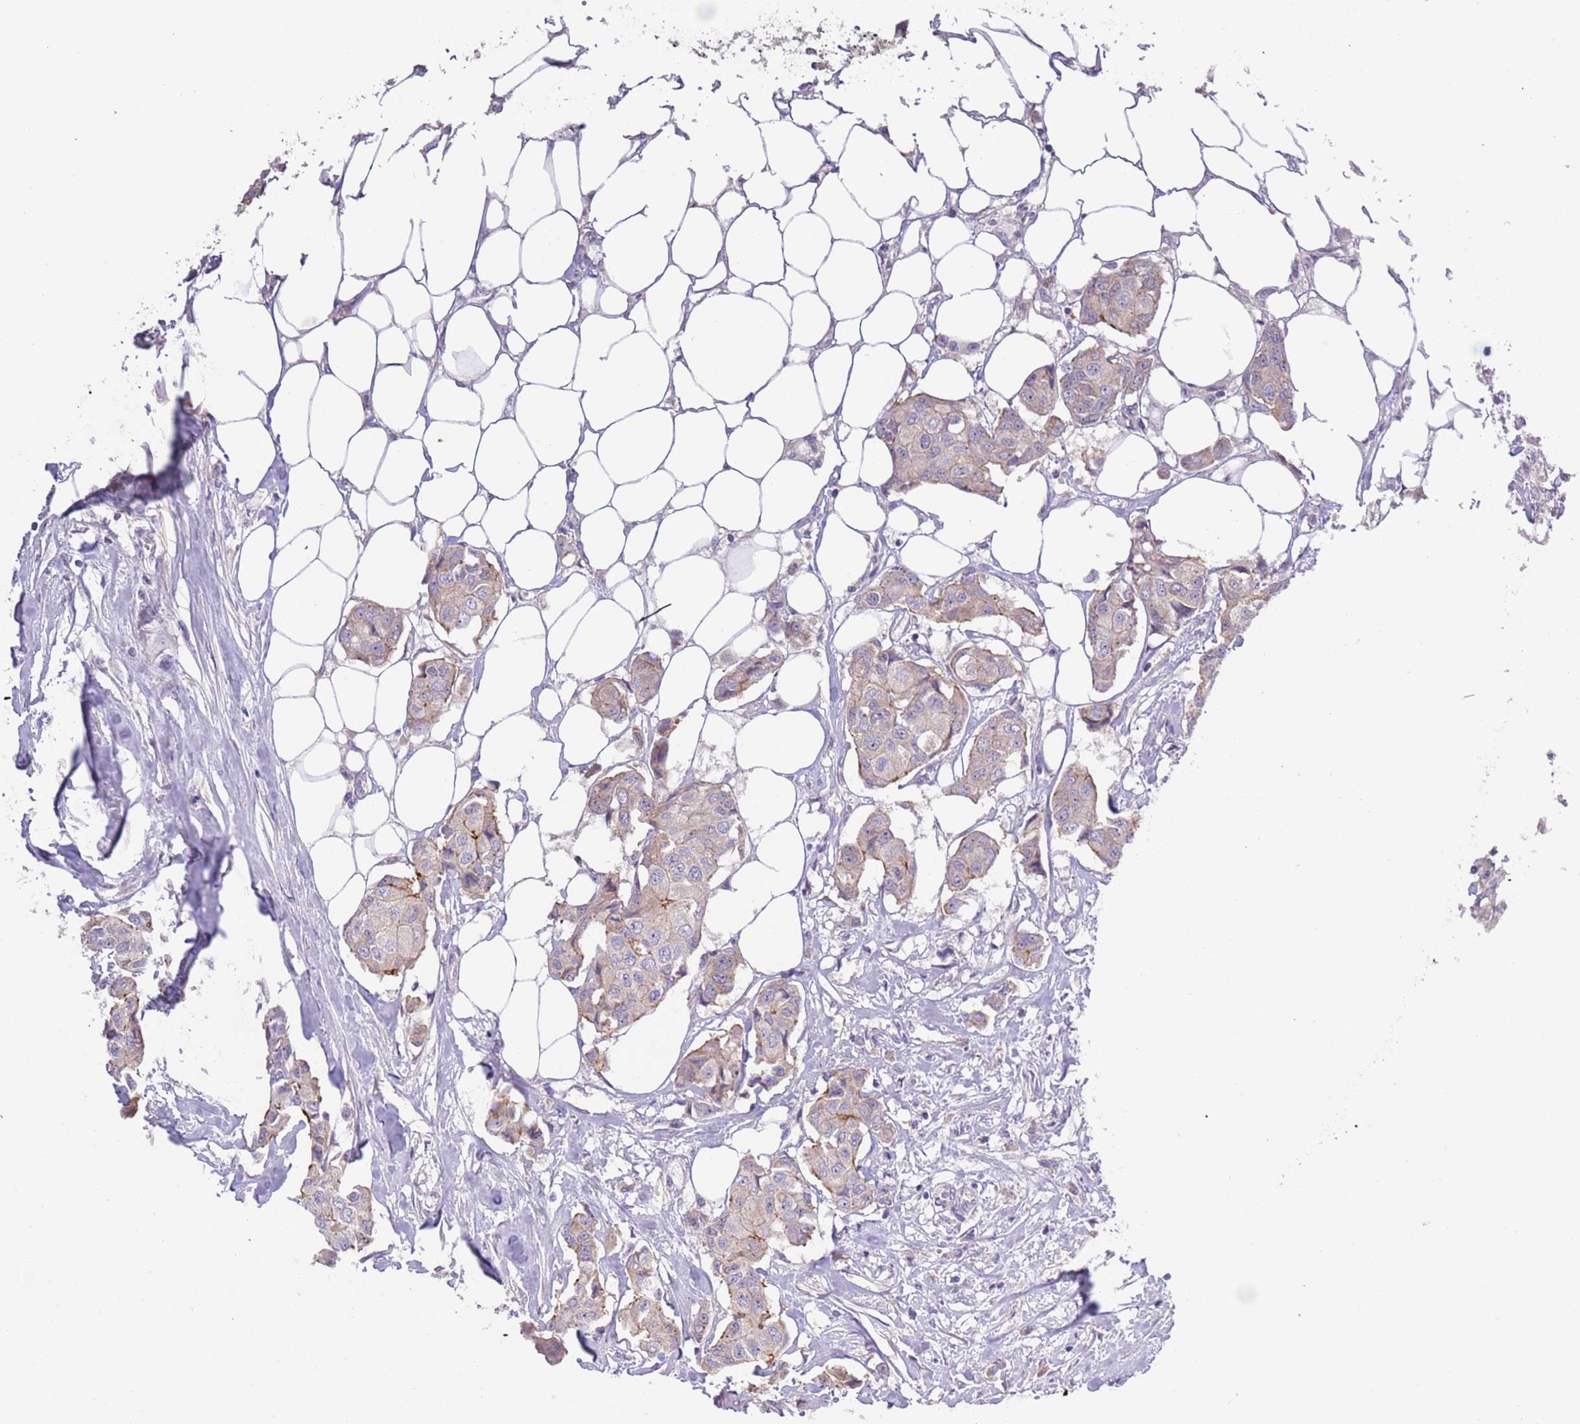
{"staining": {"intensity": "moderate", "quantity": "<25%", "location": "cytoplasmic/membranous"}, "tissue": "breast cancer", "cell_type": "Tumor cells", "image_type": "cancer", "snomed": [{"axis": "morphology", "description": "Duct carcinoma"}, {"axis": "topography", "description": "Breast"}, {"axis": "topography", "description": "Lymph node"}], "caption": "Tumor cells display low levels of moderate cytoplasmic/membranous expression in approximately <25% of cells in human breast cancer (invasive ductal carcinoma).", "gene": "SHROOM3", "patient": {"sex": "female", "age": 80}}